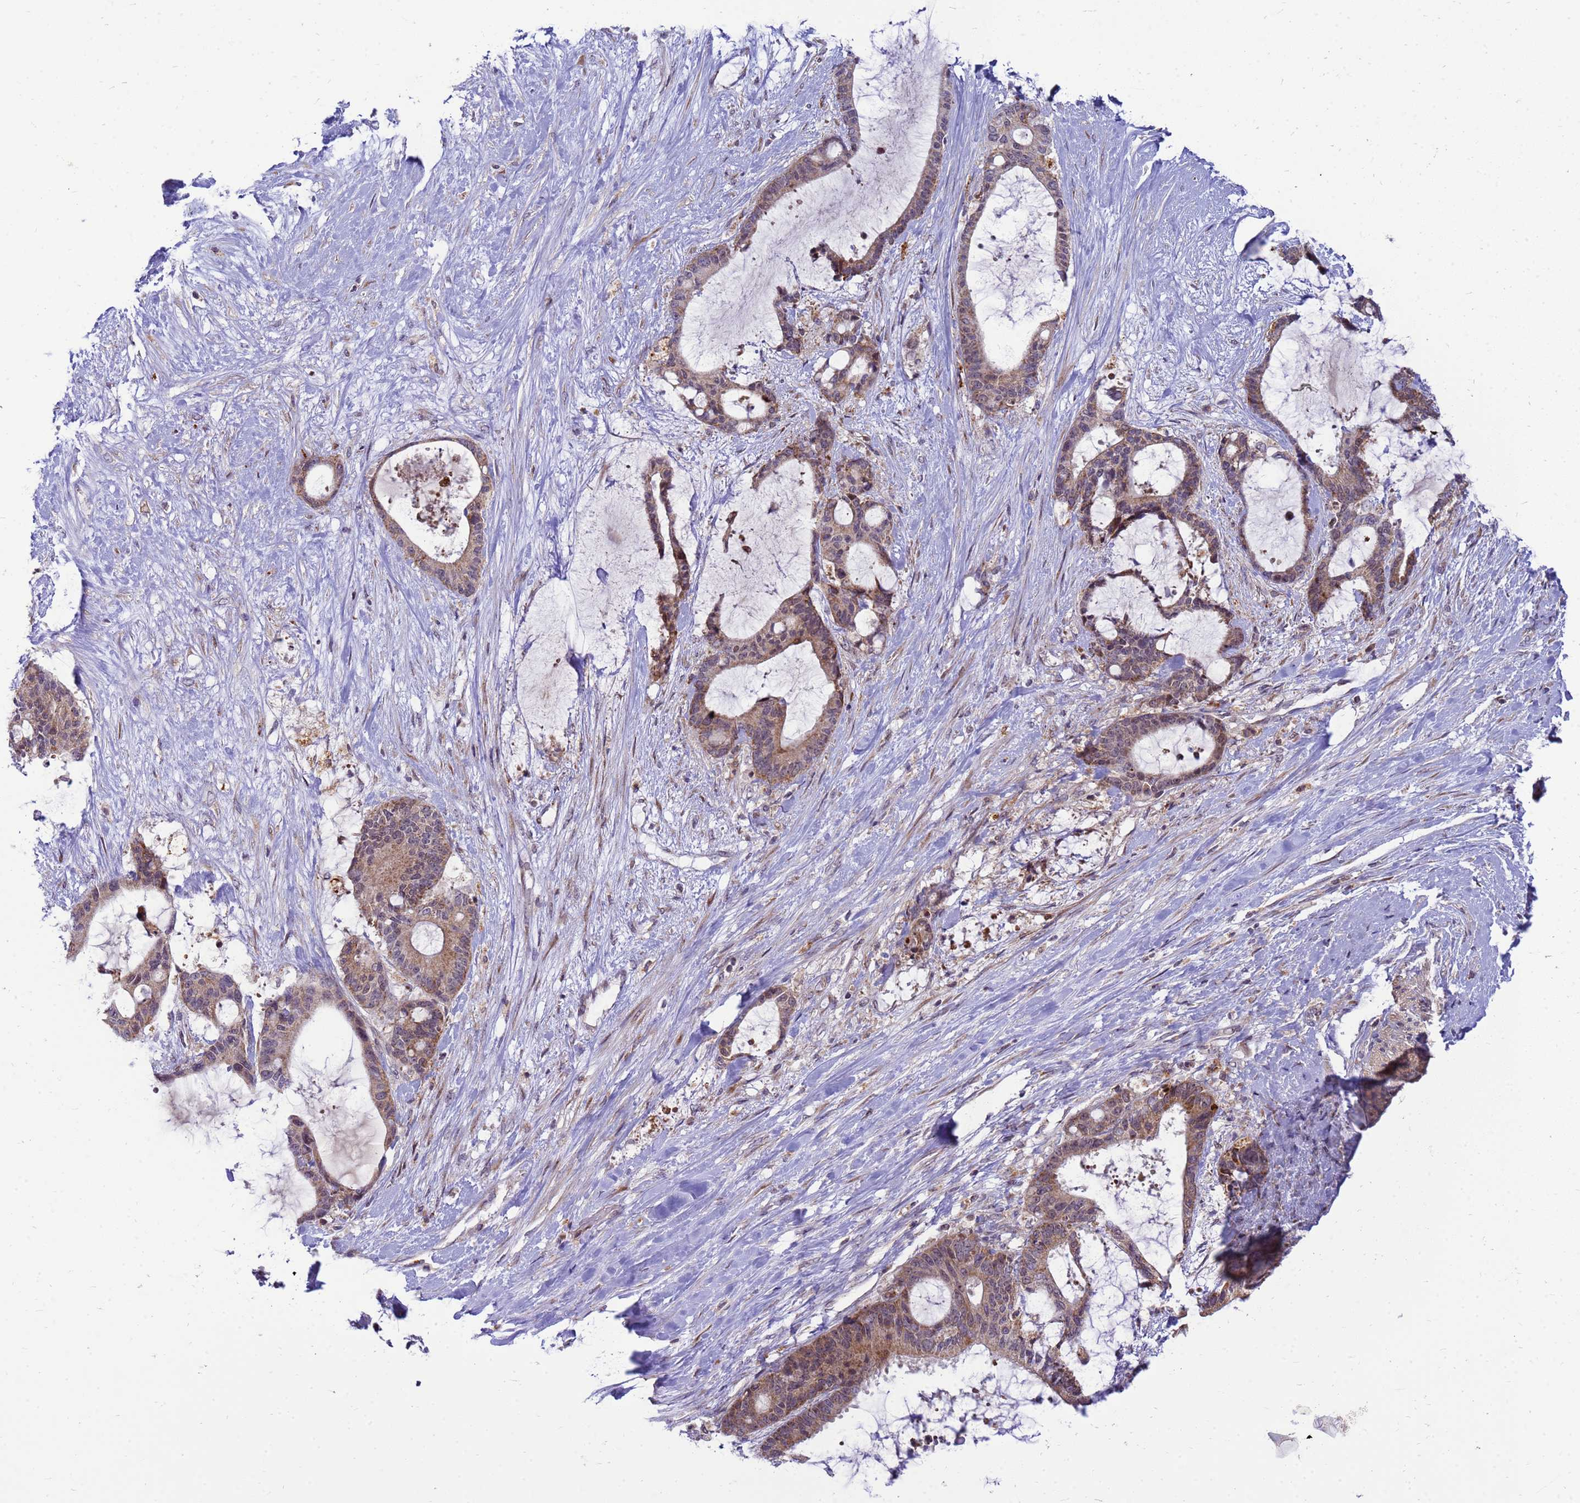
{"staining": {"intensity": "moderate", "quantity": ">75%", "location": "cytoplasmic/membranous"}, "tissue": "liver cancer", "cell_type": "Tumor cells", "image_type": "cancer", "snomed": [{"axis": "morphology", "description": "Normal tissue, NOS"}, {"axis": "morphology", "description": "Cholangiocarcinoma"}, {"axis": "topography", "description": "Liver"}, {"axis": "topography", "description": "Peripheral nerve tissue"}], "caption": "Tumor cells show moderate cytoplasmic/membranous positivity in approximately >75% of cells in cholangiocarcinoma (liver). Nuclei are stained in blue.", "gene": "C12orf43", "patient": {"sex": "female", "age": 73}}